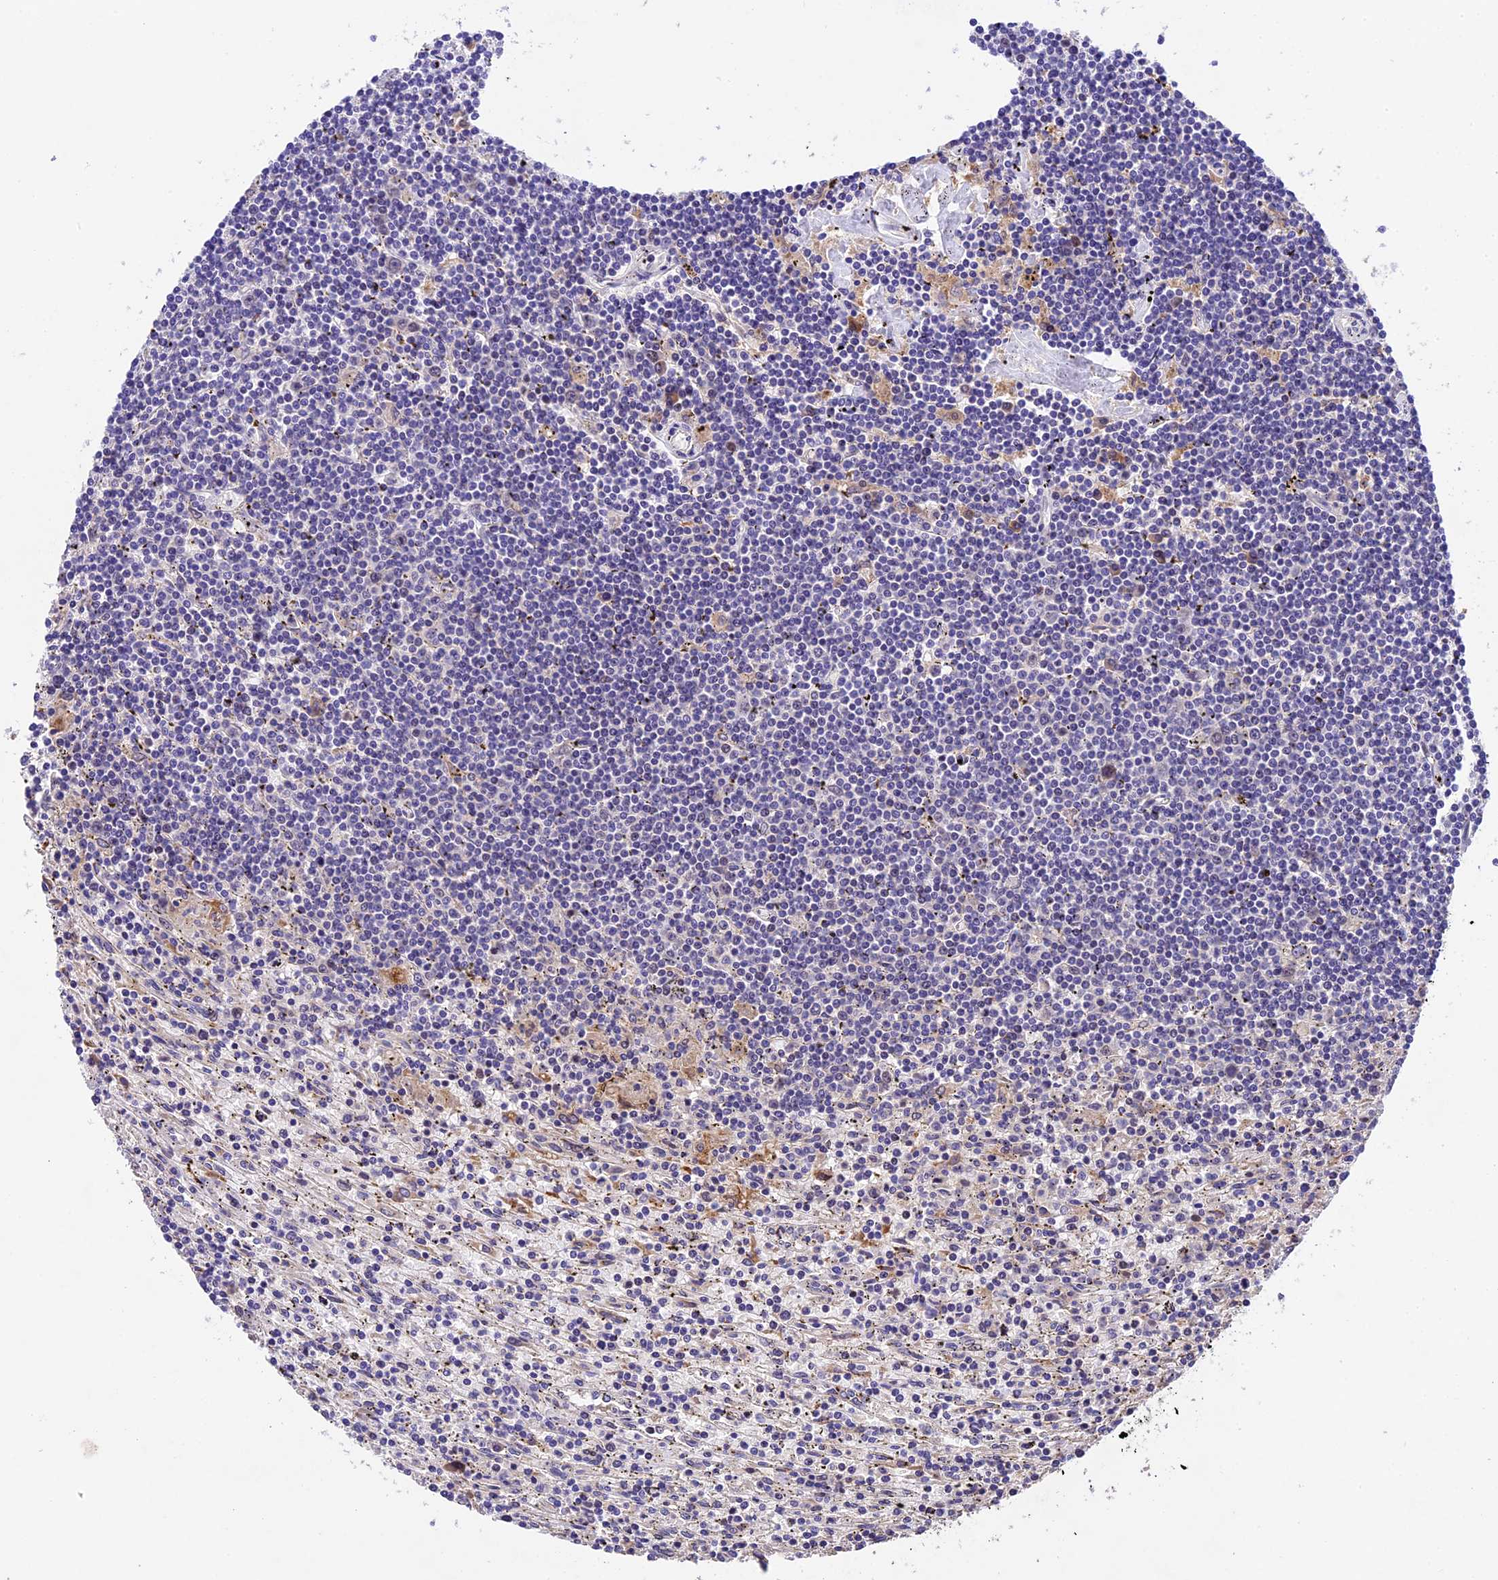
{"staining": {"intensity": "negative", "quantity": "none", "location": "none"}, "tissue": "lymphoma", "cell_type": "Tumor cells", "image_type": "cancer", "snomed": [{"axis": "morphology", "description": "Malignant lymphoma, non-Hodgkin's type, Low grade"}, {"axis": "topography", "description": "Spleen"}], "caption": "An immunohistochemistry image of low-grade malignant lymphoma, non-Hodgkin's type is shown. There is no staining in tumor cells of low-grade malignant lymphoma, non-Hodgkin's type.", "gene": "CCSER1", "patient": {"sex": "male", "age": 76}}